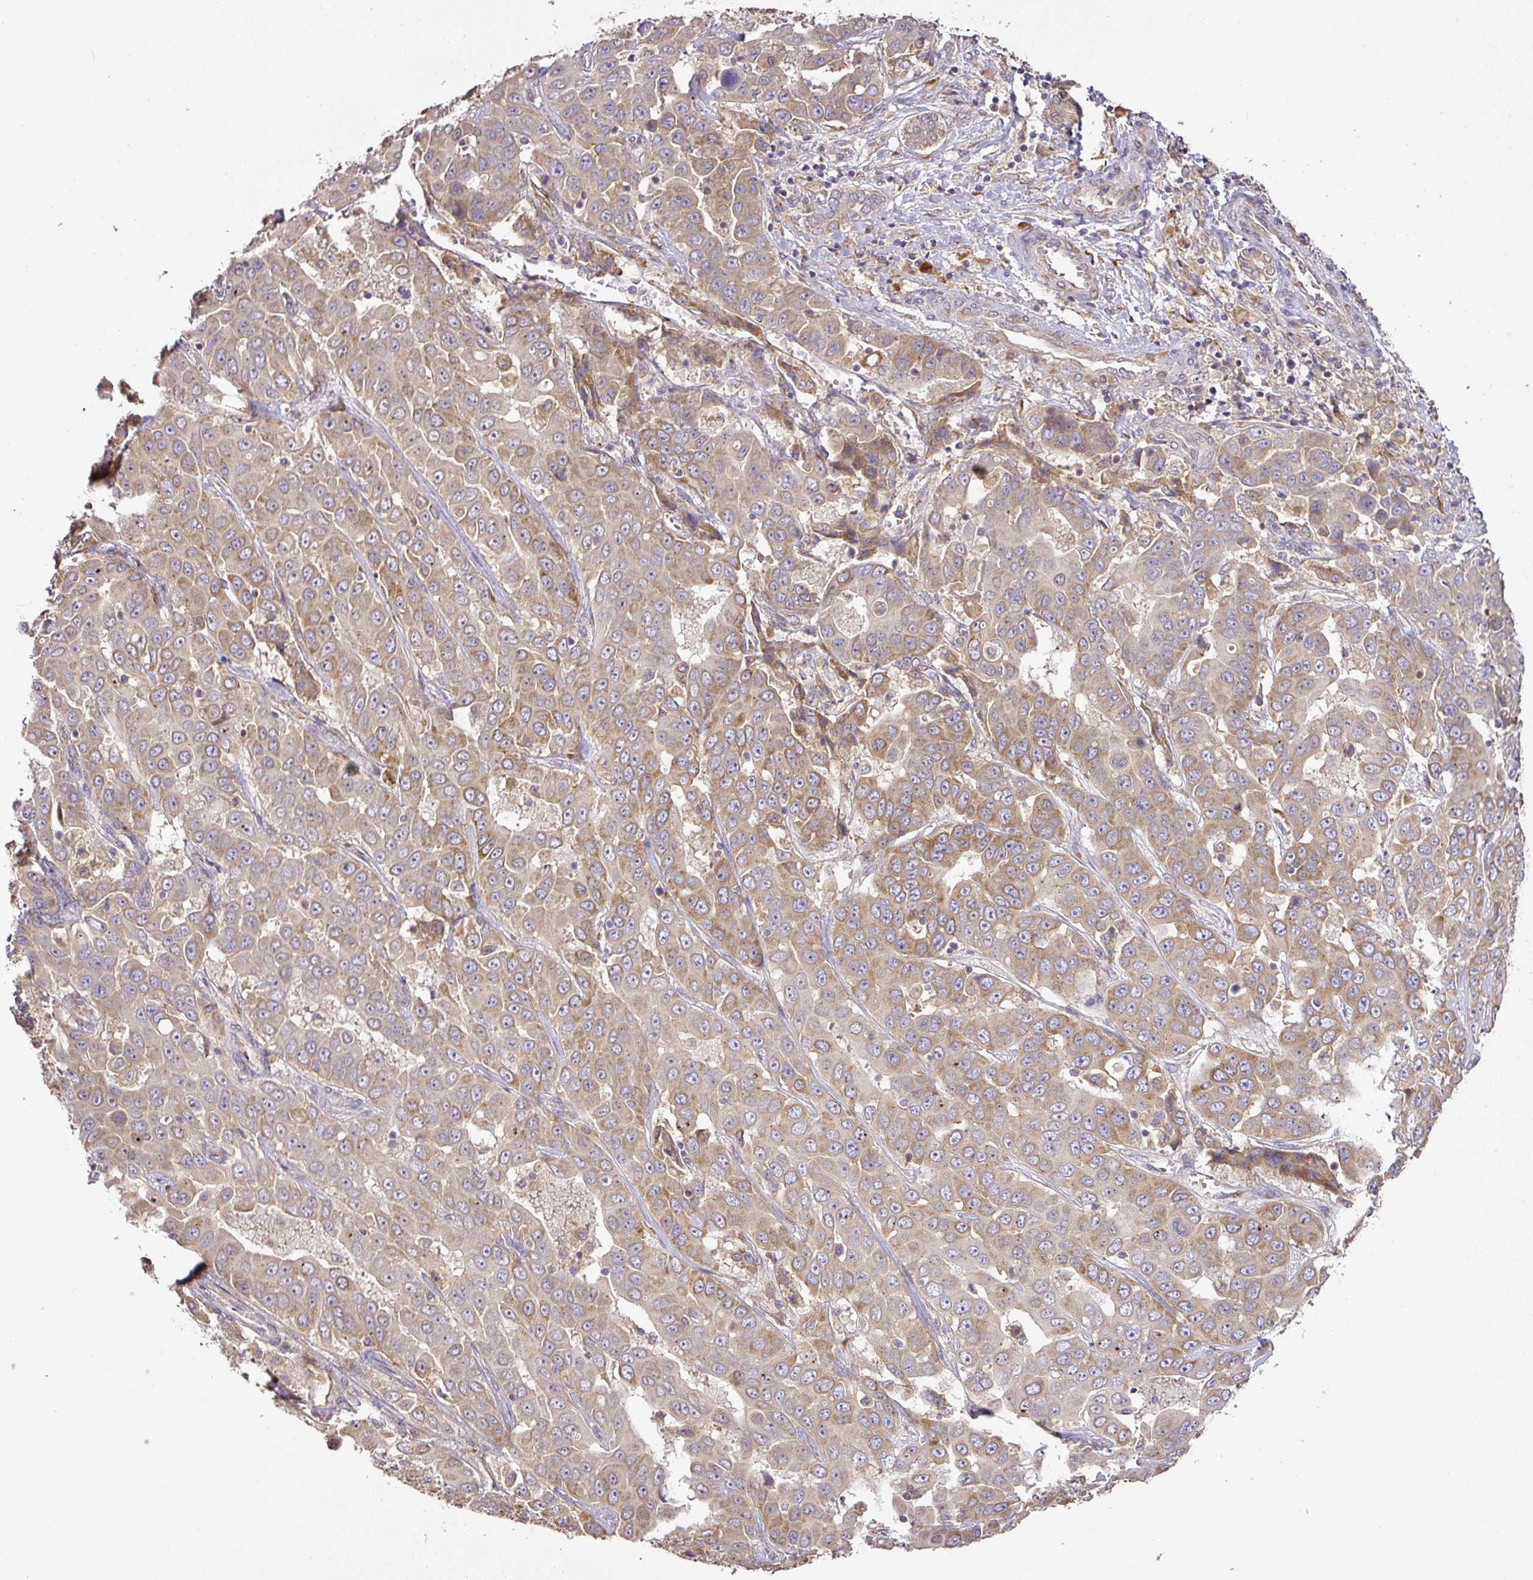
{"staining": {"intensity": "moderate", "quantity": "25%-75%", "location": "cytoplasmic/membranous"}, "tissue": "liver cancer", "cell_type": "Tumor cells", "image_type": "cancer", "snomed": [{"axis": "morphology", "description": "Cholangiocarcinoma"}, {"axis": "topography", "description": "Liver"}], "caption": "Human liver cholangiocarcinoma stained with a brown dye demonstrates moderate cytoplasmic/membranous positive staining in about 25%-75% of tumor cells.", "gene": "GALP", "patient": {"sex": "female", "age": 52}}